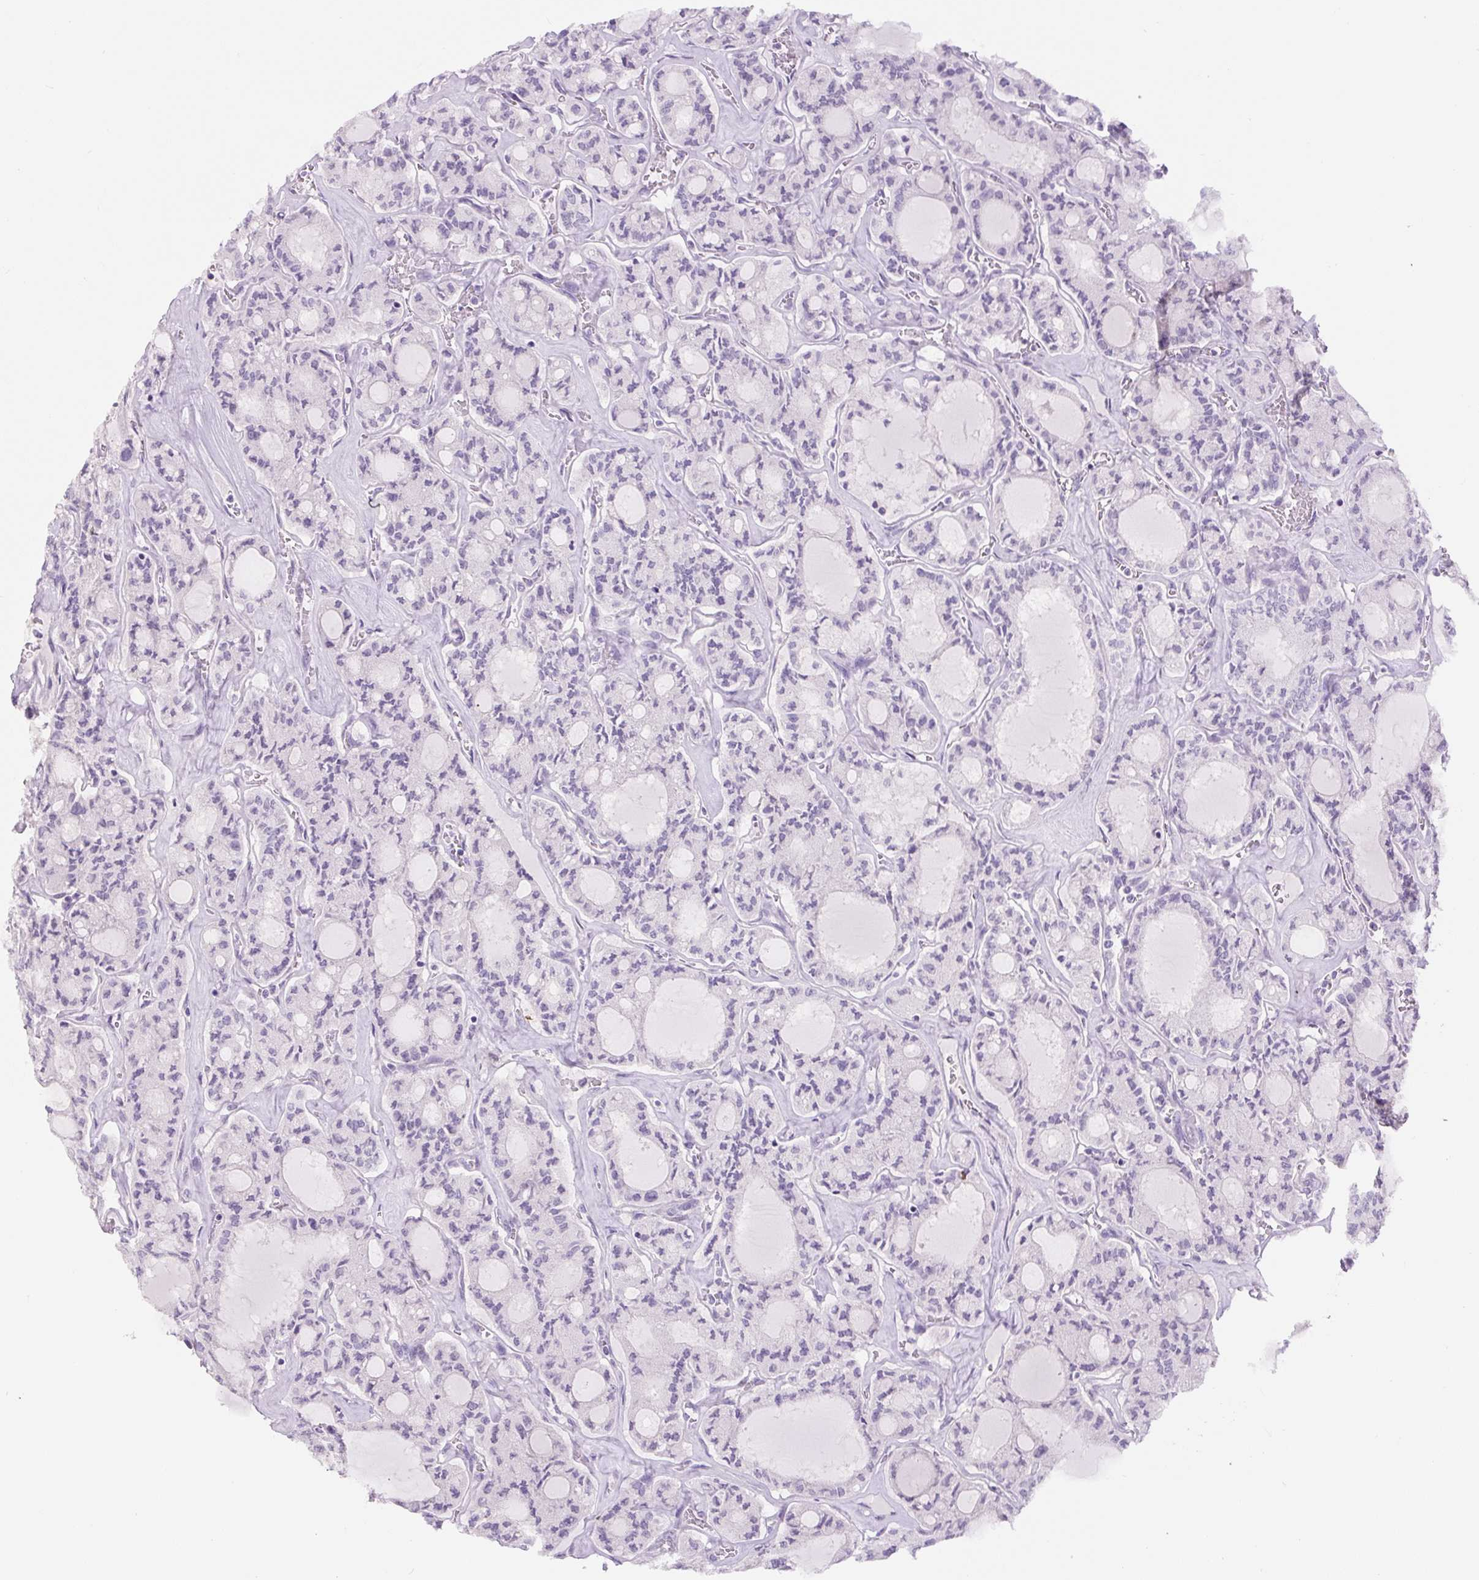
{"staining": {"intensity": "negative", "quantity": "none", "location": "none"}, "tissue": "thyroid cancer", "cell_type": "Tumor cells", "image_type": "cancer", "snomed": [{"axis": "morphology", "description": "Papillary adenocarcinoma, NOS"}, {"axis": "topography", "description": "Thyroid gland"}], "caption": "This image is of thyroid cancer stained with immunohistochemistry to label a protein in brown with the nuclei are counter-stained blue. There is no staining in tumor cells.", "gene": "SIX1", "patient": {"sex": "male", "age": 87}}